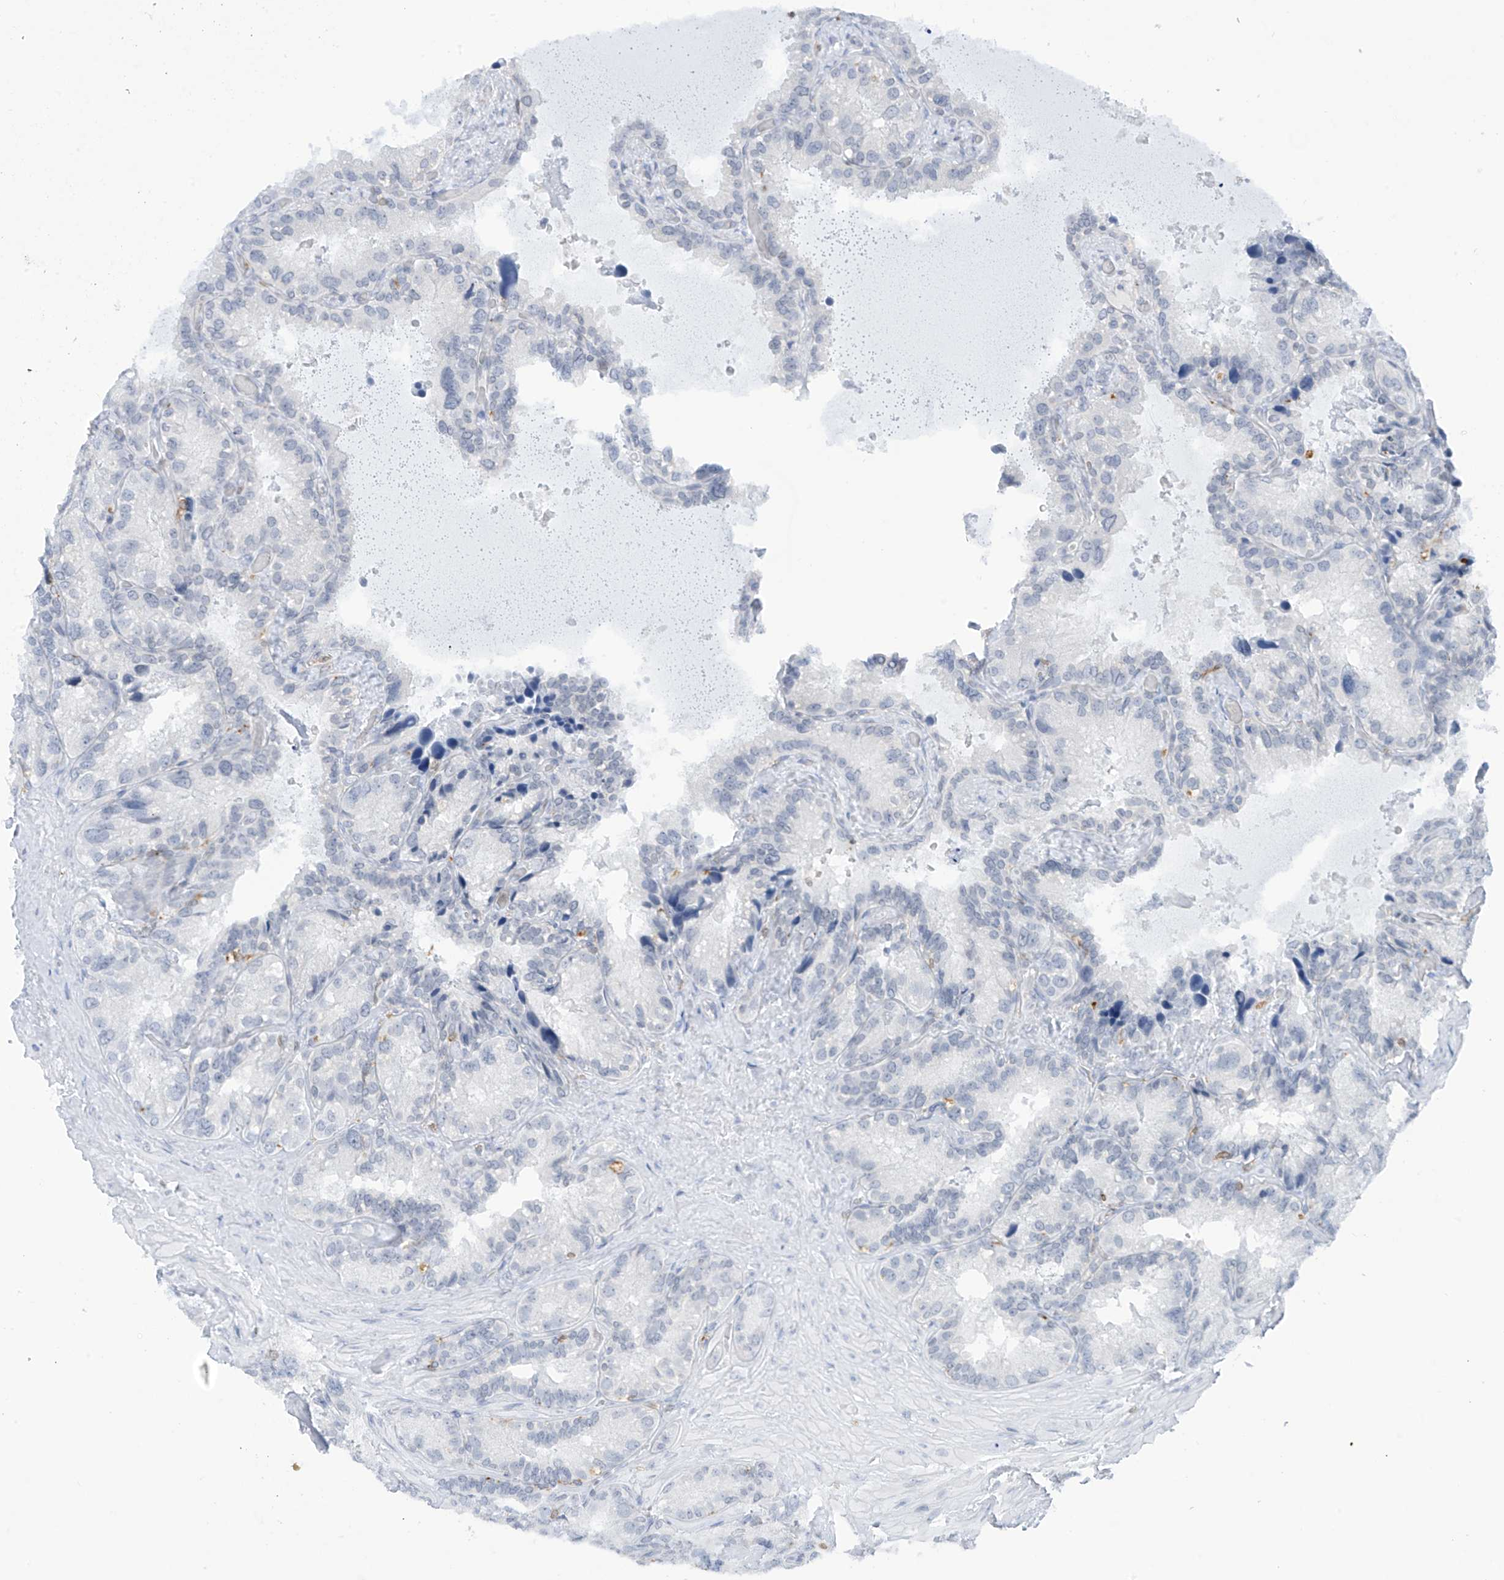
{"staining": {"intensity": "negative", "quantity": "none", "location": "none"}, "tissue": "seminal vesicle", "cell_type": "Glandular cells", "image_type": "normal", "snomed": [{"axis": "morphology", "description": "Normal tissue, NOS"}, {"axis": "topography", "description": "Prostate"}, {"axis": "topography", "description": "Seminal veicle"}], "caption": "IHC image of unremarkable seminal vesicle stained for a protein (brown), which displays no positivity in glandular cells.", "gene": "TBXAS1", "patient": {"sex": "male", "age": 68}}